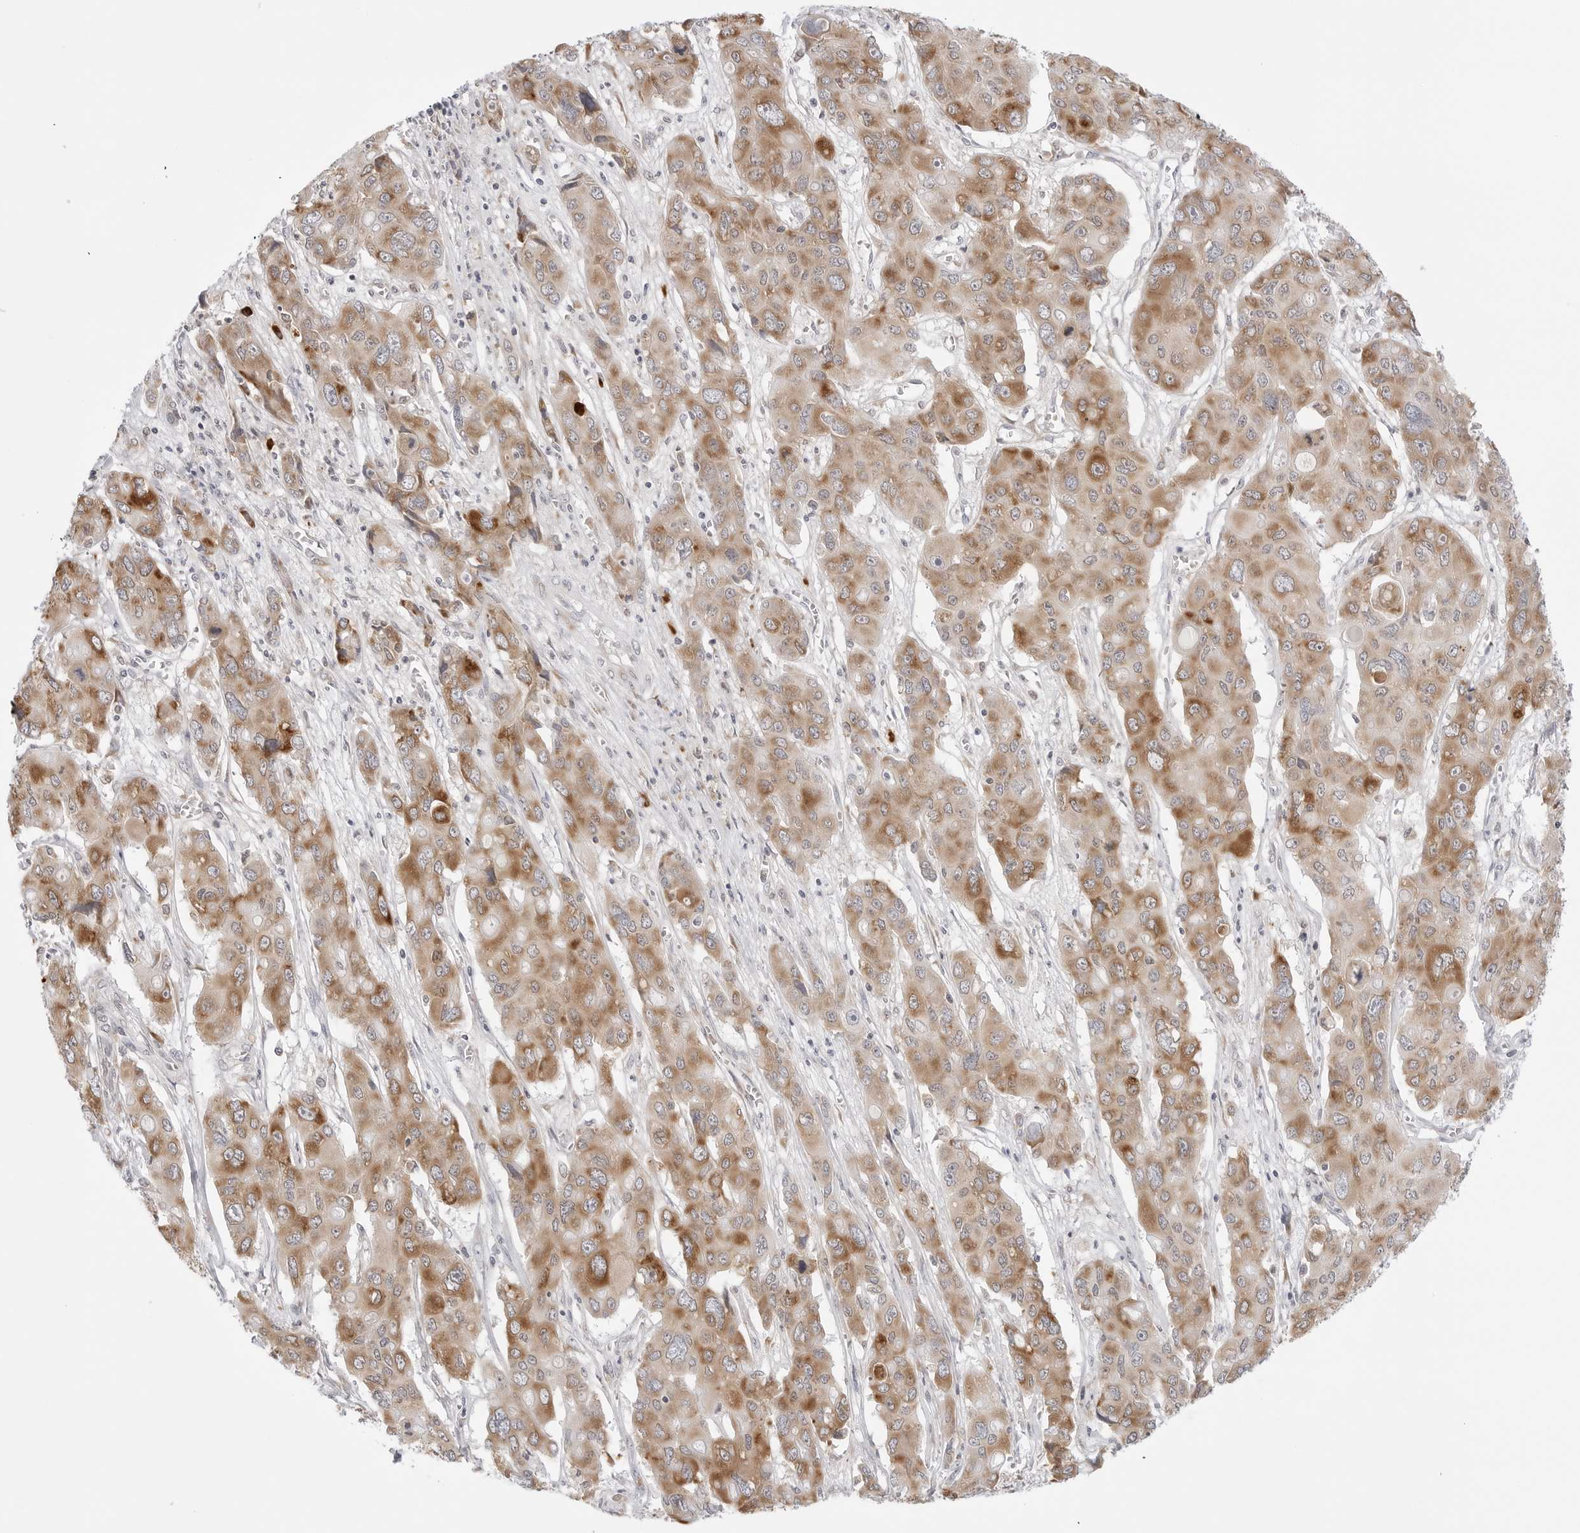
{"staining": {"intensity": "moderate", "quantity": ">75%", "location": "cytoplasmic/membranous"}, "tissue": "liver cancer", "cell_type": "Tumor cells", "image_type": "cancer", "snomed": [{"axis": "morphology", "description": "Cholangiocarcinoma"}, {"axis": "topography", "description": "Liver"}], "caption": "The immunohistochemical stain labels moderate cytoplasmic/membranous positivity in tumor cells of liver cholangiocarcinoma tissue. The protein is shown in brown color, while the nuclei are stained blue.", "gene": "RPN1", "patient": {"sex": "male", "age": 67}}